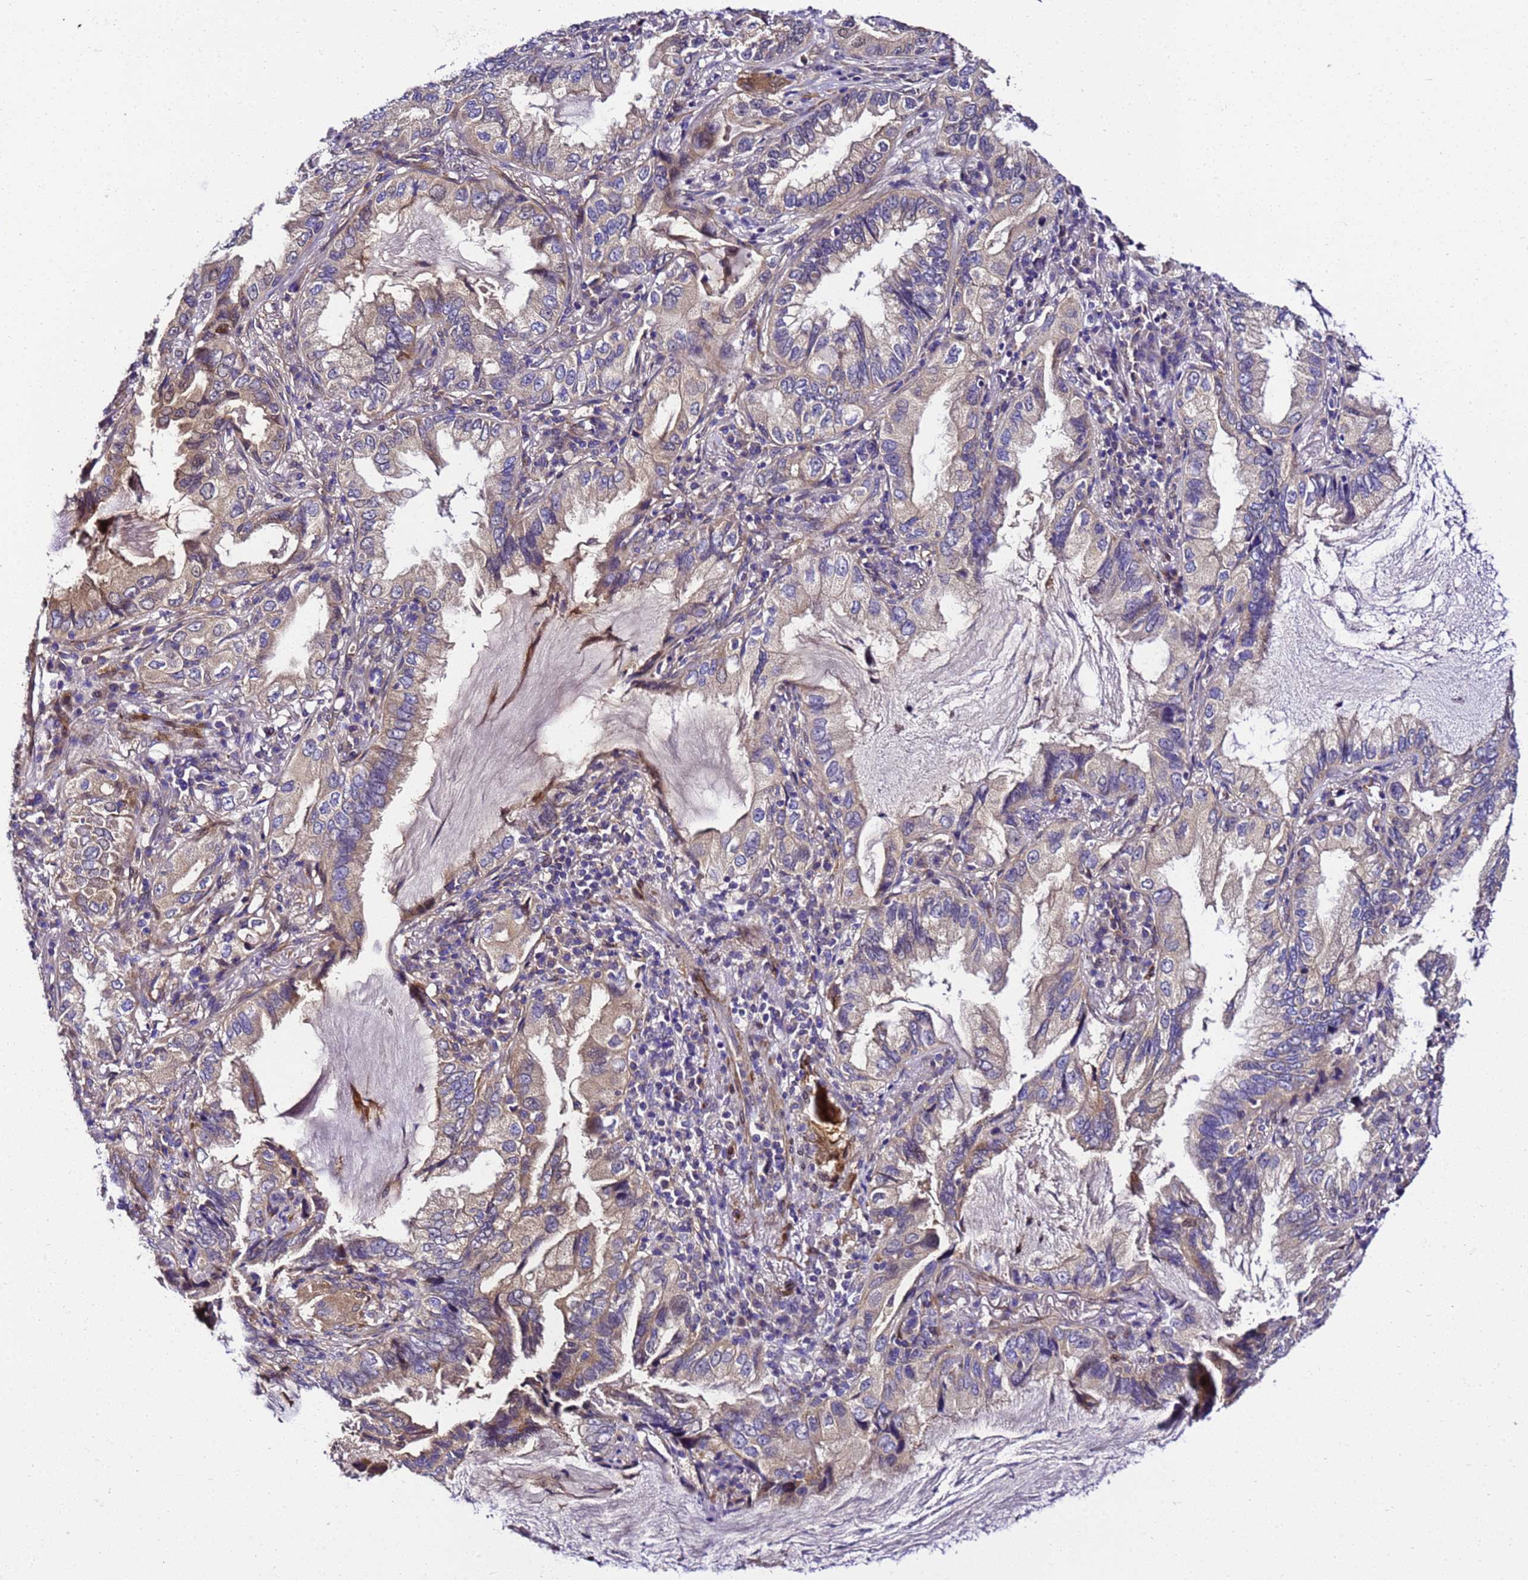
{"staining": {"intensity": "weak", "quantity": "25%-75%", "location": "cytoplasmic/membranous"}, "tissue": "lung cancer", "cell_type": "Tumor cells", "image_type": "cancer", "snomed": [{"axis": "morphology", "description": "Adenocarcinoma, NOS"}, {"axis": "topography", "description": "Lung"}], "caption": "Protein expression analysis of human adenocarcinoma (lung) reveals weak cytoplasmic/membranous staining in approximately 25%-75% of tumor cells. The protein is stained brown, and the nuclei are stained in blue (DAB IHC with brightfield microscopy, high magnification).", "gene": "ZNF417", "patient": {"sex": "female", "age": 69}}